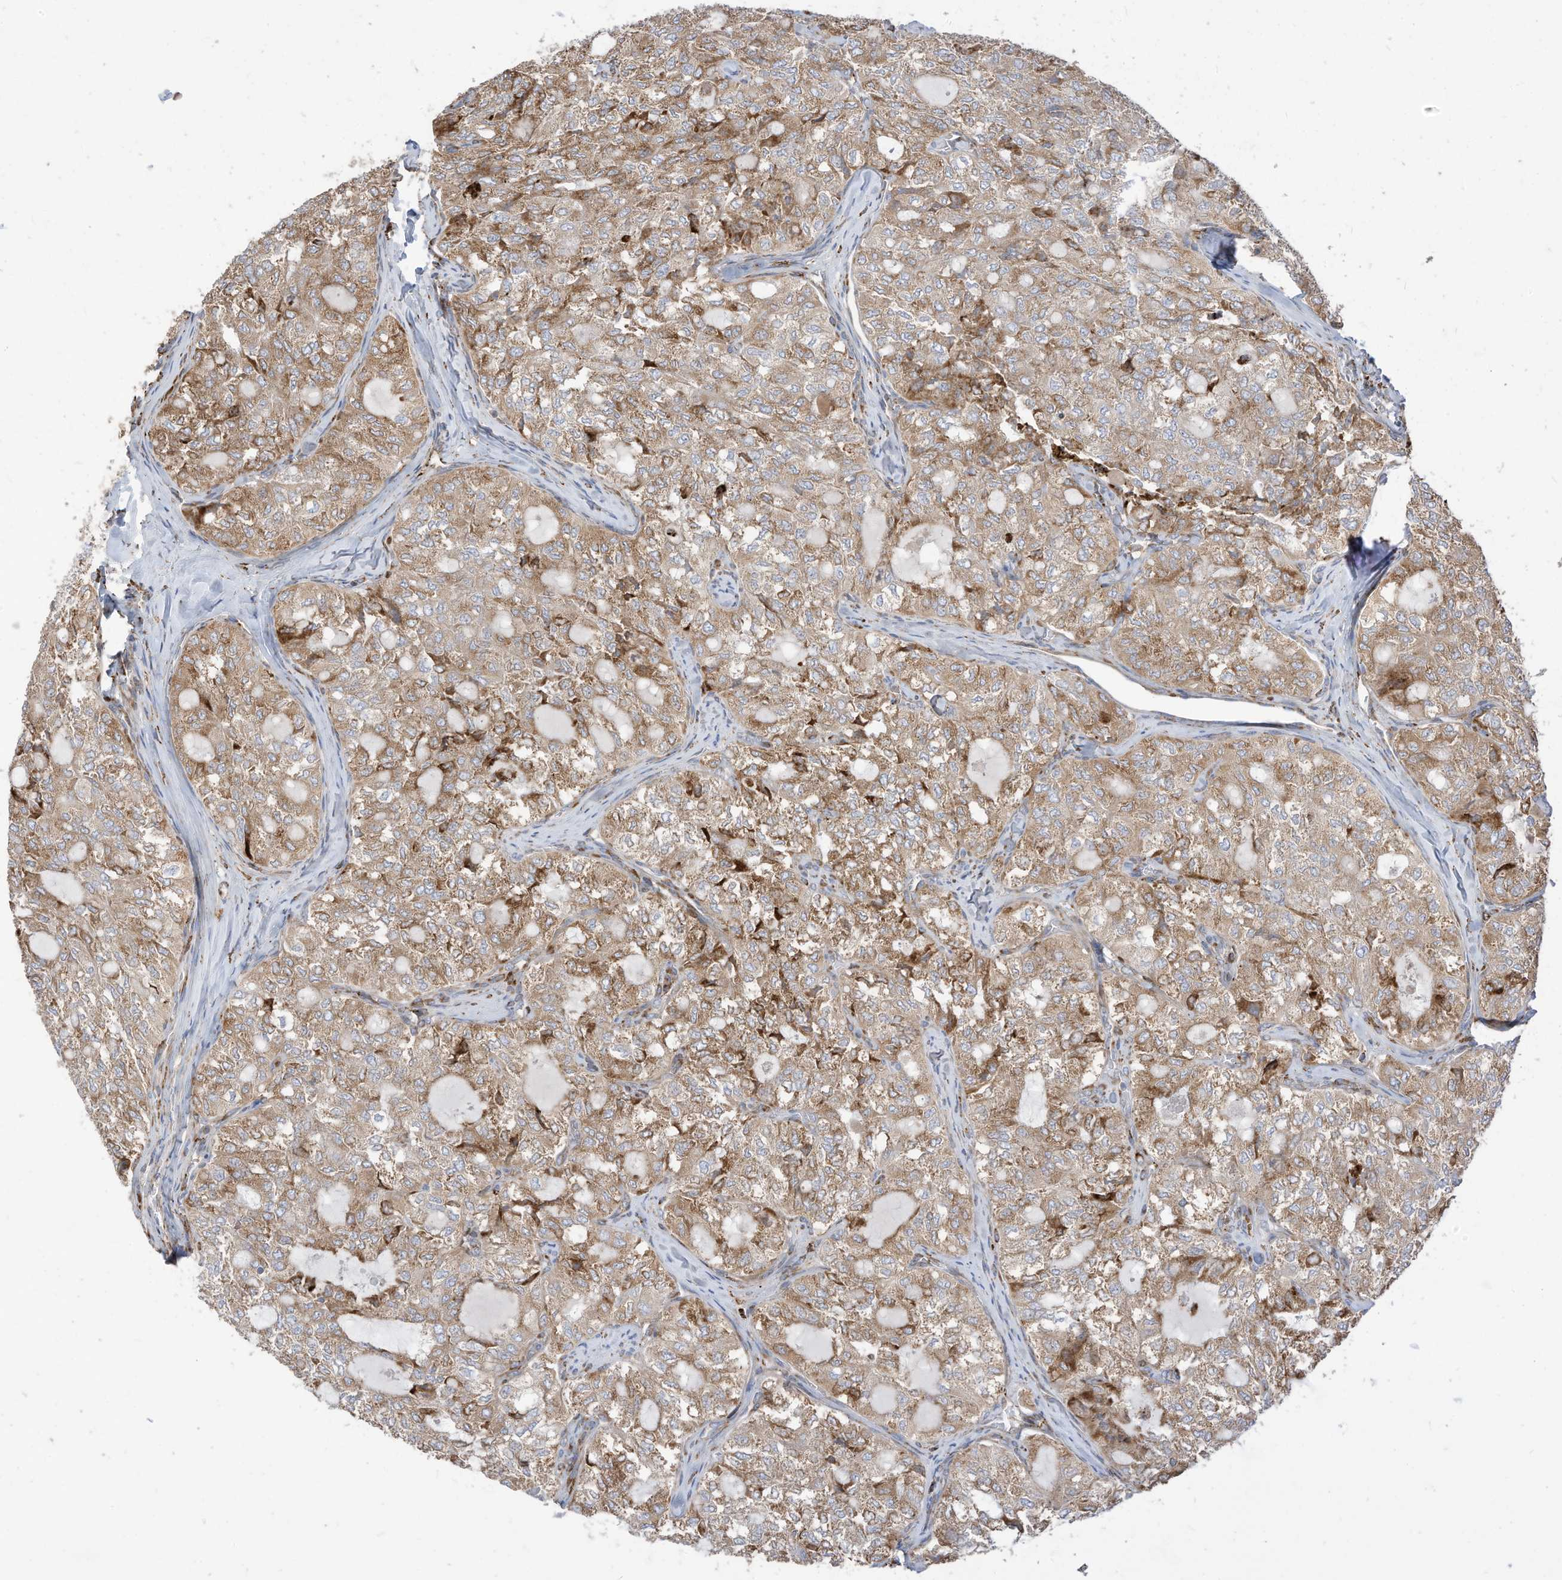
{"staining": {"intensity": "moderate", "quantity": ">75%", "location": "cytoplasmic/membranous"}, "tissue": "thyroid cancer", "cell_type": "Tumor cells", "image_type": "cancer", "snomed": [{"axis": "morphology", "description": "Follicular adenoma carcinoma, NOS"}, {"axis": "topography", "description": "Thyroid gland"}], "caption": "Immunohistochemical staining of thyroid follicular adenoma carcinoma reveals medium levels of moderate cytoplasmic/membranous protein staining in about >75% of tumor cells.", "gene": "TRNAU1AP", "patient": {"sex": "male", "age": 75}}